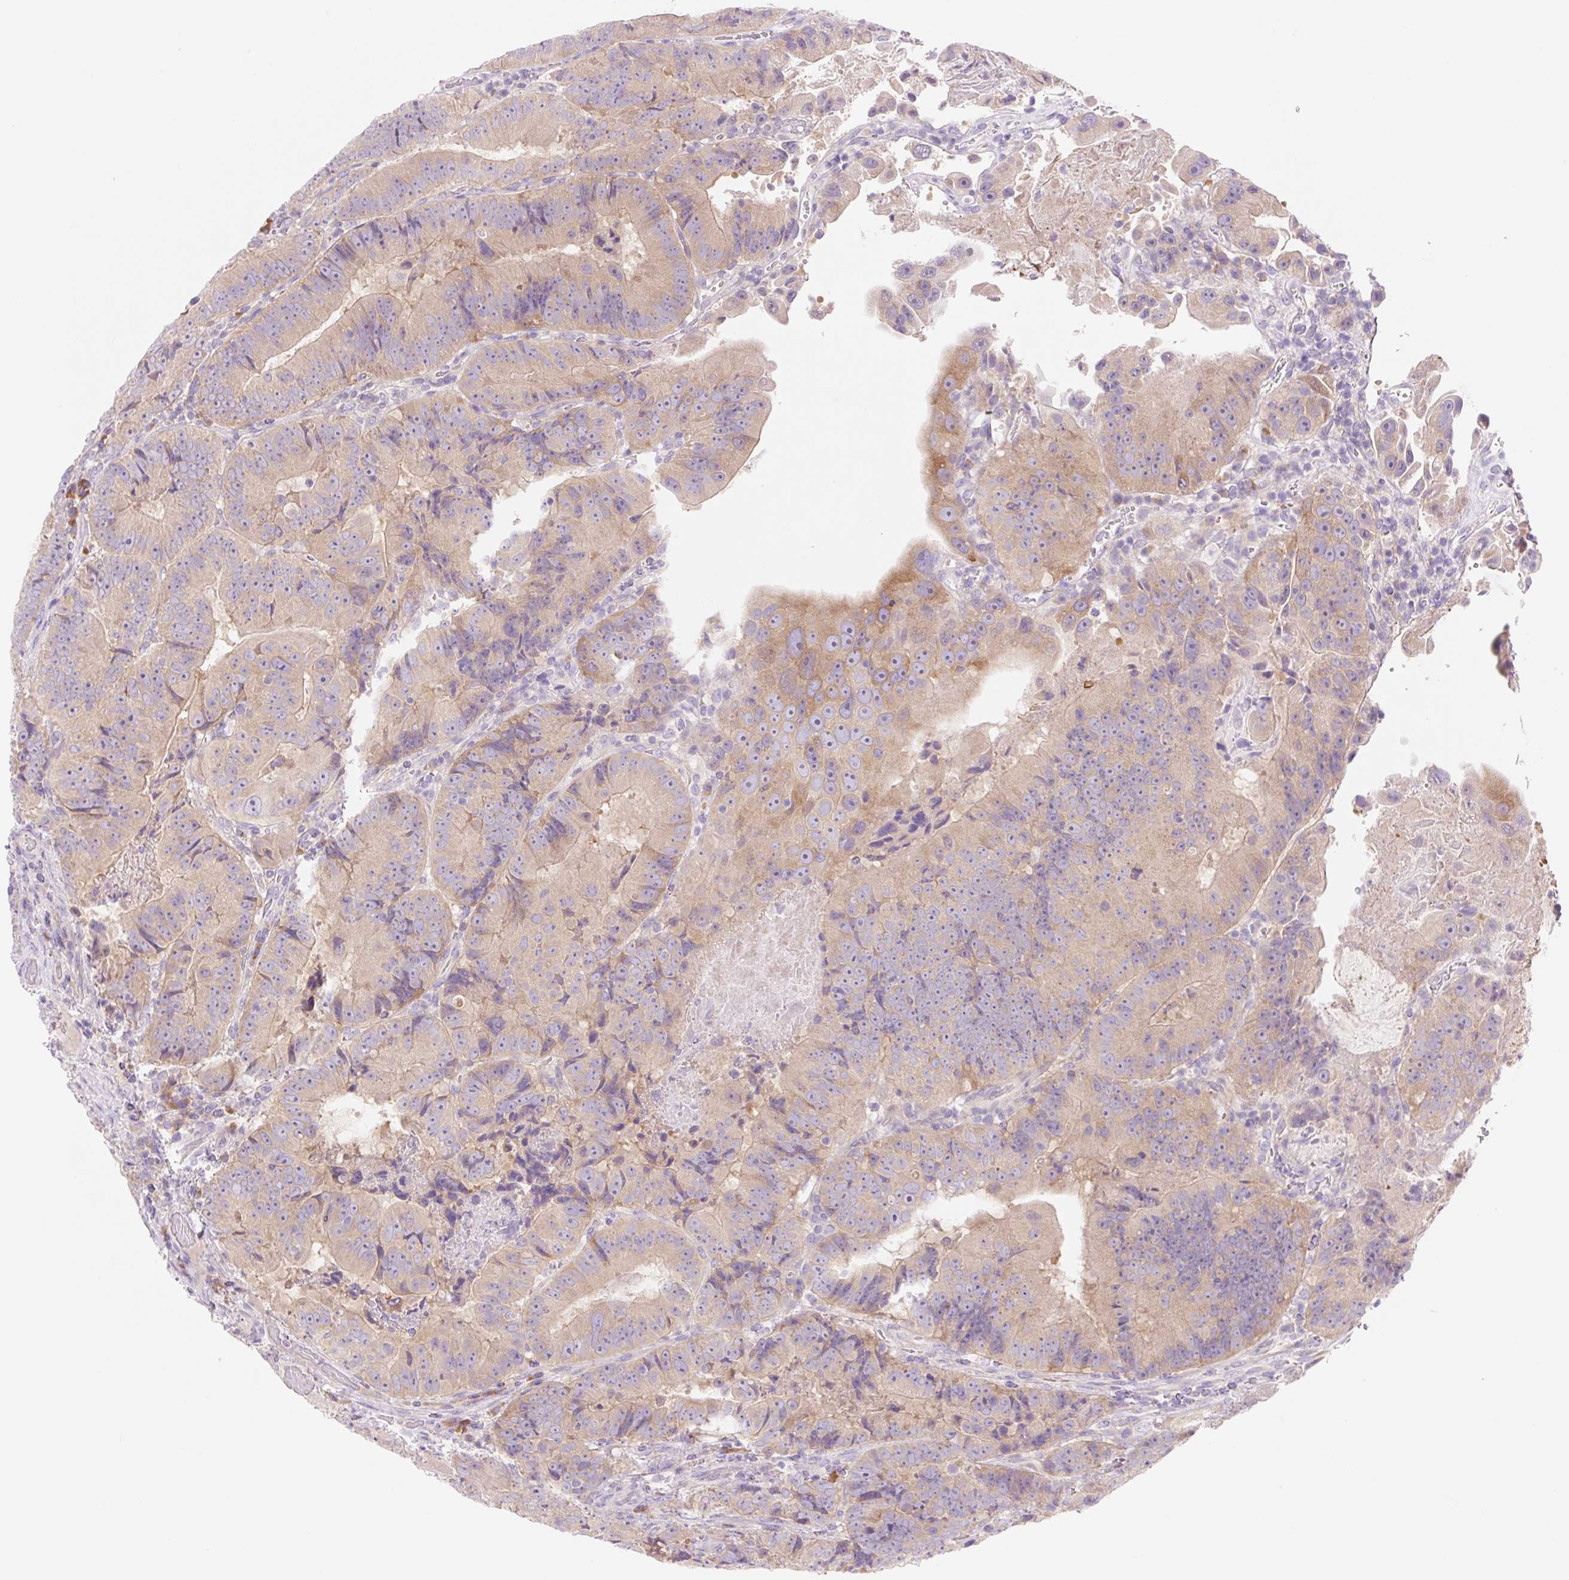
{"staining": {"intensity": "weak", "quantity": "25%-75%", "location": "cytoplasmic/membranous"}, "tissue": "colorectal cancer", "cell_type": "Tumor cells", "image_type": "cancer", "snomed": [{"axis": "morphology", "description": "Adenocarcinoma, NOS"}, {"axis": "topography", "description": "Colon"}], "caption": "Immunohistochemical staining of colorectal cancer displays low levels of weak cytoplasmic/membranous protein positivity in approximately 25%-75% of tumor cells. (IHC, brightfield microscopy, high magnification).", "gene": "CELF6", "patient": {"sex": "female", "age": 86}}